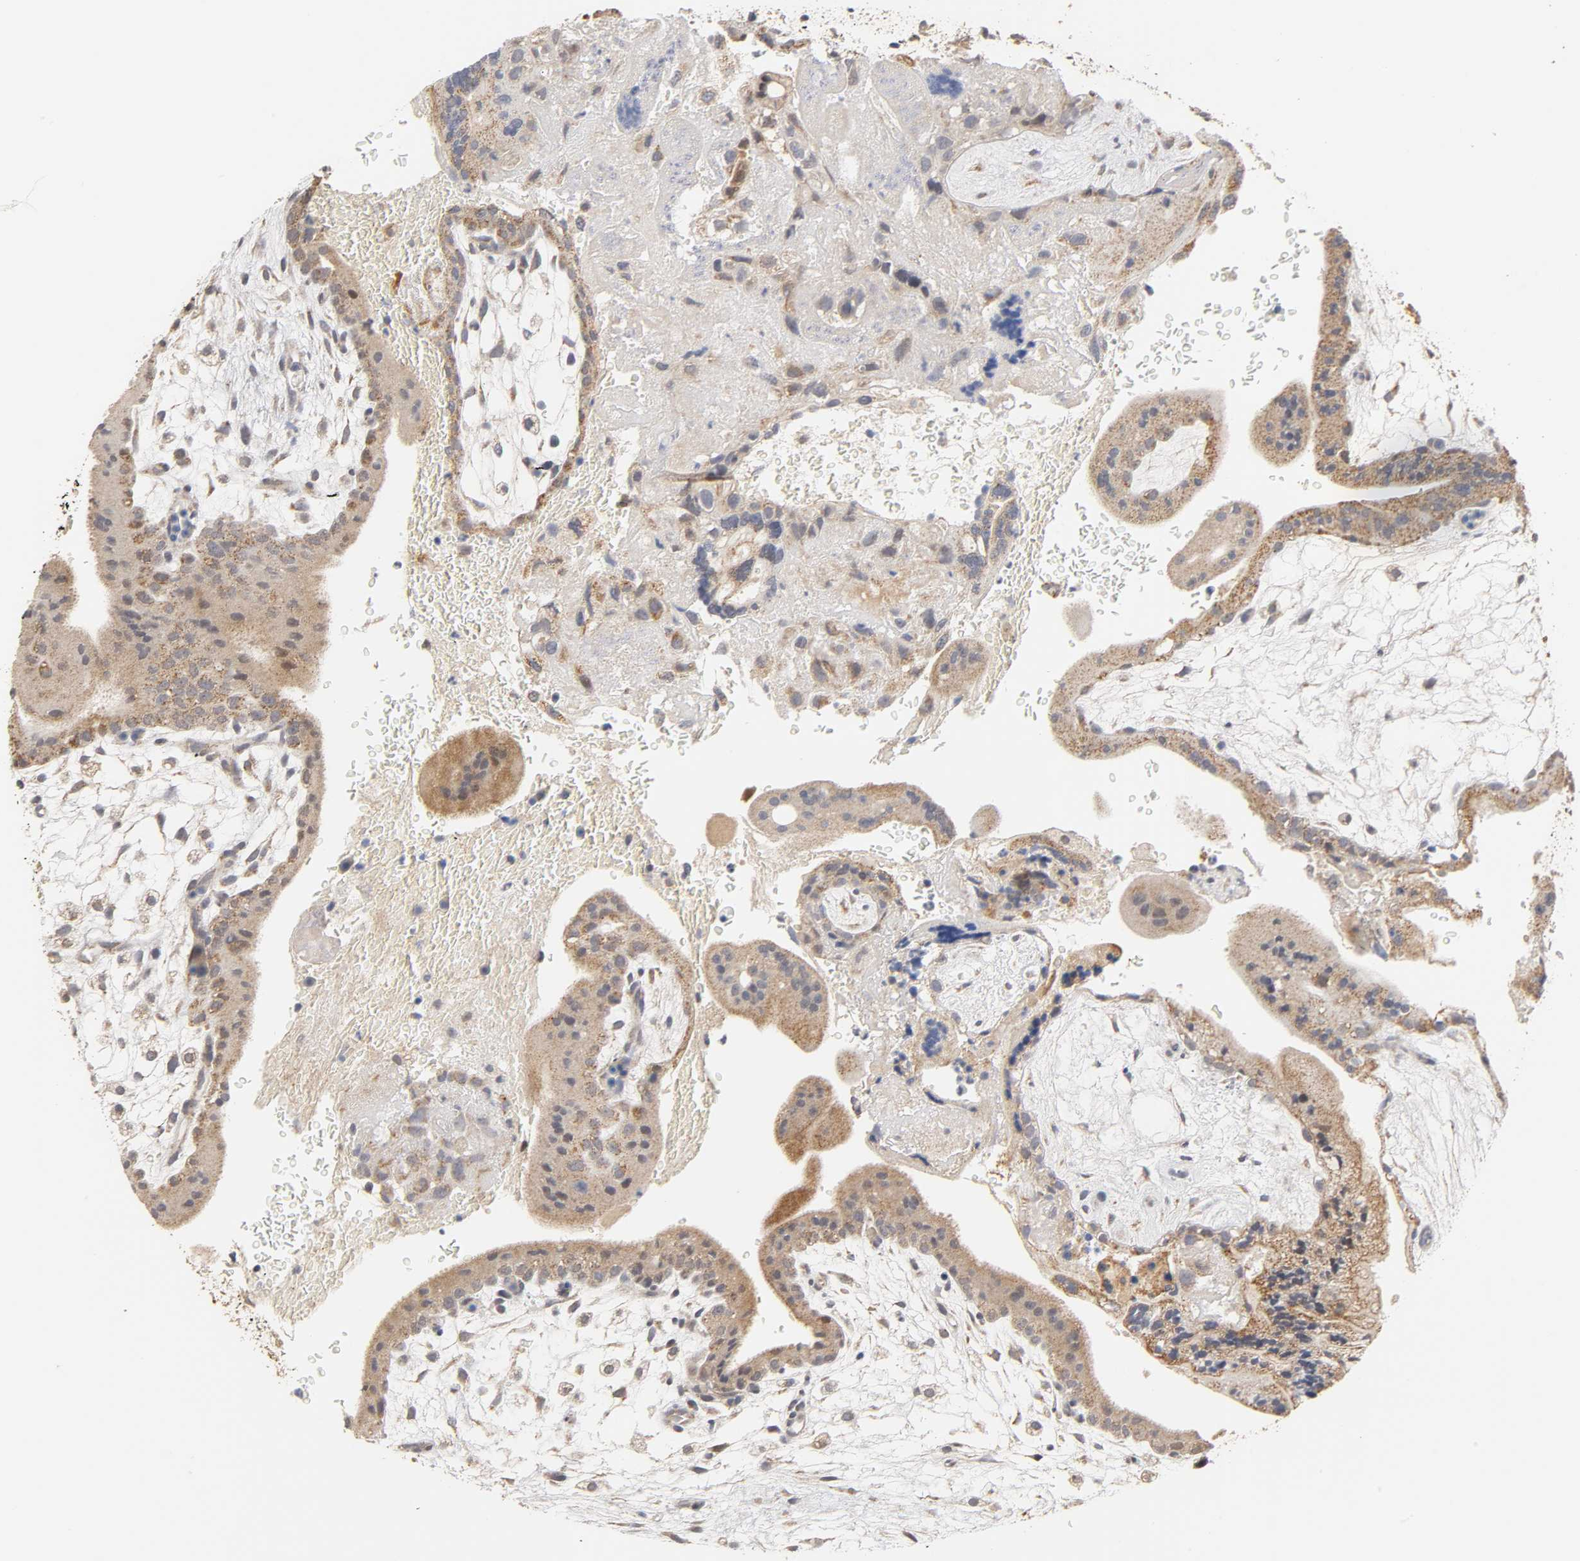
{"staining": {"intensity": "moderate", "quantity": ">75%", "location": "cytoplasmic/membranous"}, "tissue": "placenta", "cell_type": "Decidual cells", "image_type": "normal", "snomed": [{"axis": "morphology", "description": "Normal tissue, NOS"}, {"axis": "topography", "description": "Placenta"}], "caption": "High-power microscopy captured an immunohistochemistry histopathology image of normal placenta, revealing moderate cytoplasmic/membranous expression in approximately >75% of decidual cells.", "gene": "GSTZ1", "patient": {"sex": "female", "age": 35}}